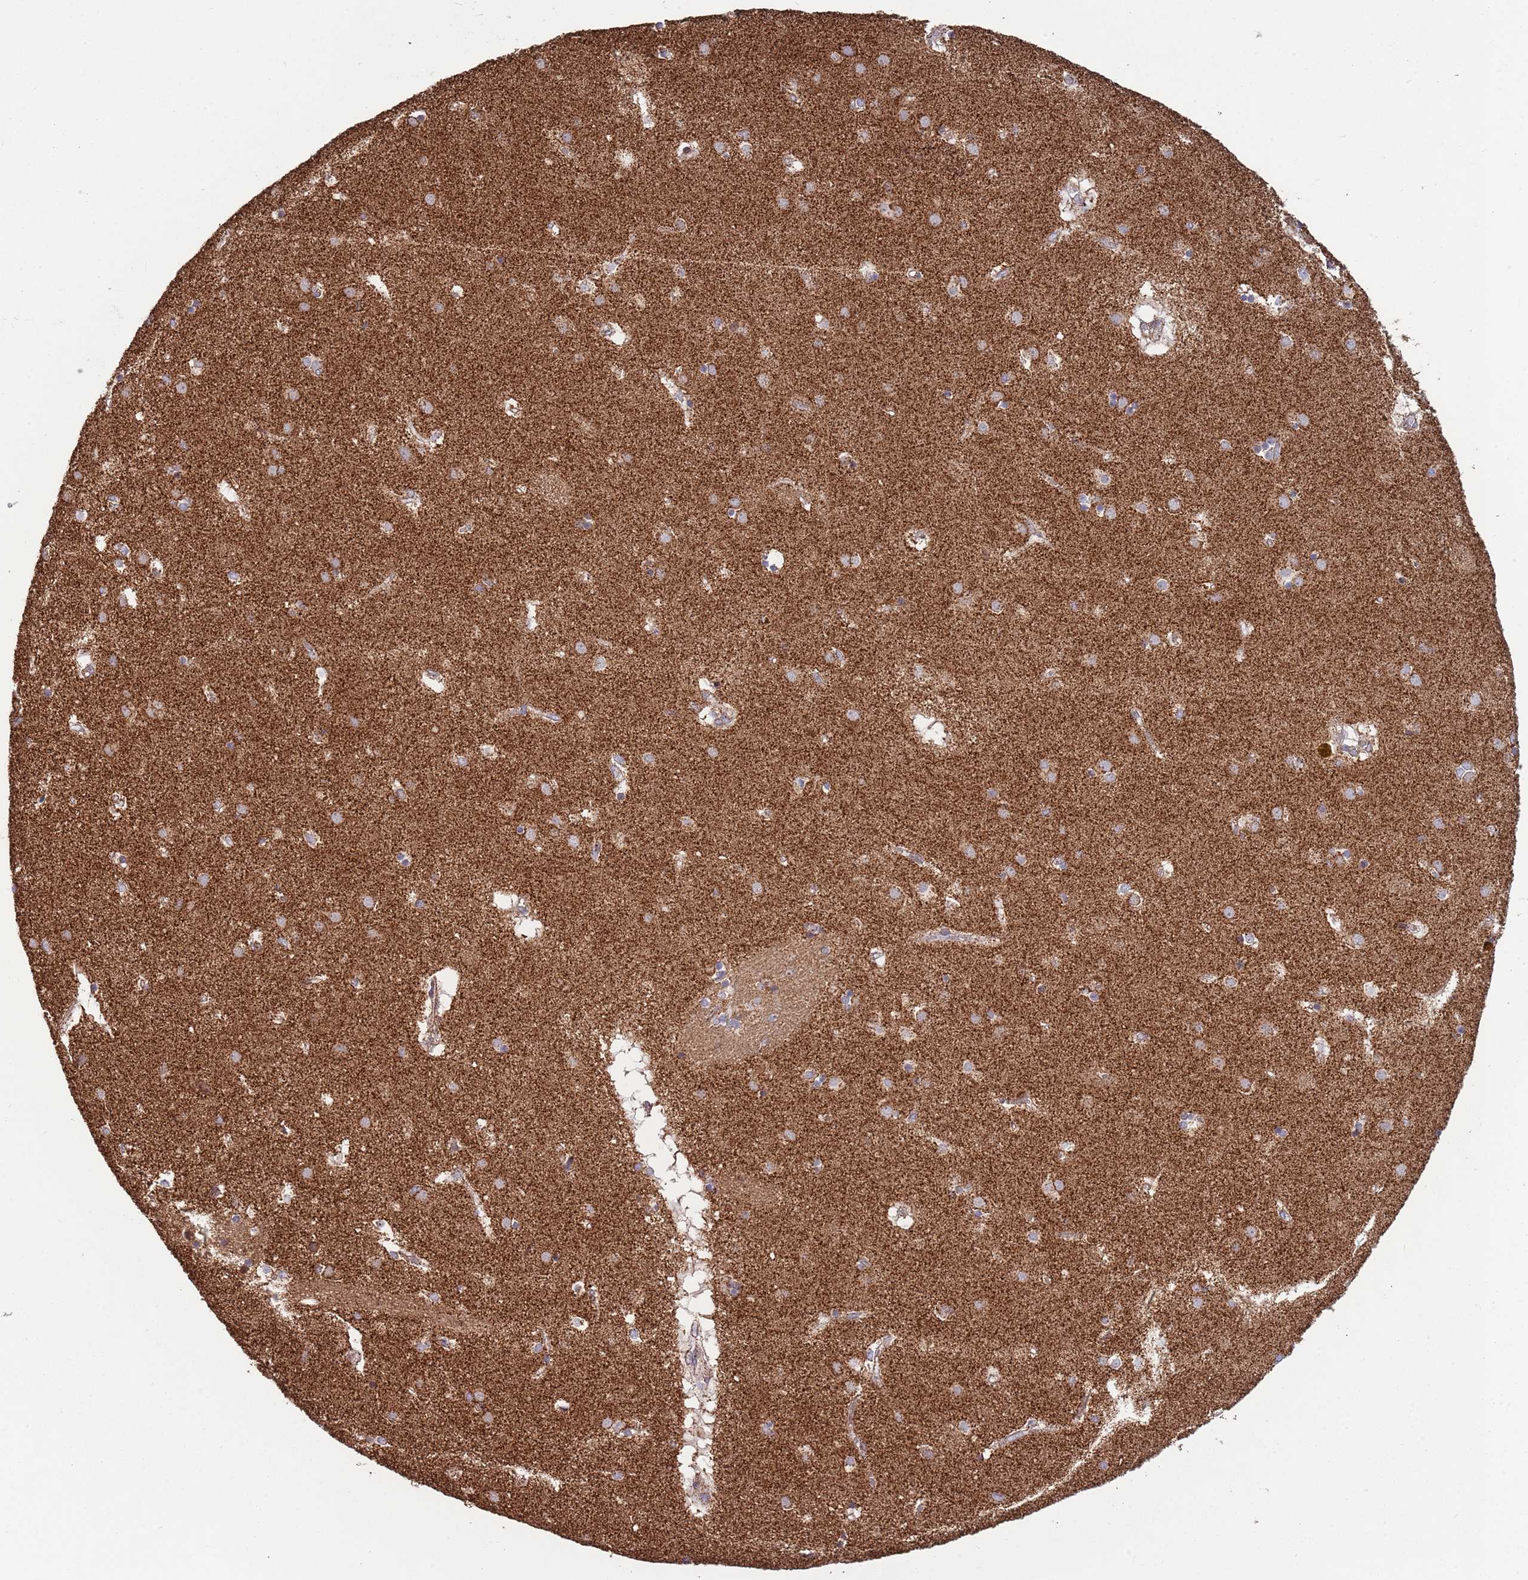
{"staining": {"intensity": "weak", "quantity": "<25%", "location": "cytoplasmic/membranous"}, "tissue": "caudate", "cell_type": "Glial cells", "image_type": "normal", "snomed": [{"axis": "morphology", "description": "Normal tissue, NOS"}, {"axis": "topography", "description": "Lateral ventricle wall"}], "caption": "DAB (3,3'-diaminobenzidine) immunohistochemical staining of normal human caudate shows no significant staining in glial cells. Brightfield microscopy of immunohistochemistry stained with DAB (3,3'-diaminobenzidine) (brown) and hematoxylin (blue), captured at high magnification.", "gene": "ATP5PD", "patient": {"sex": "male", "age": 70}}